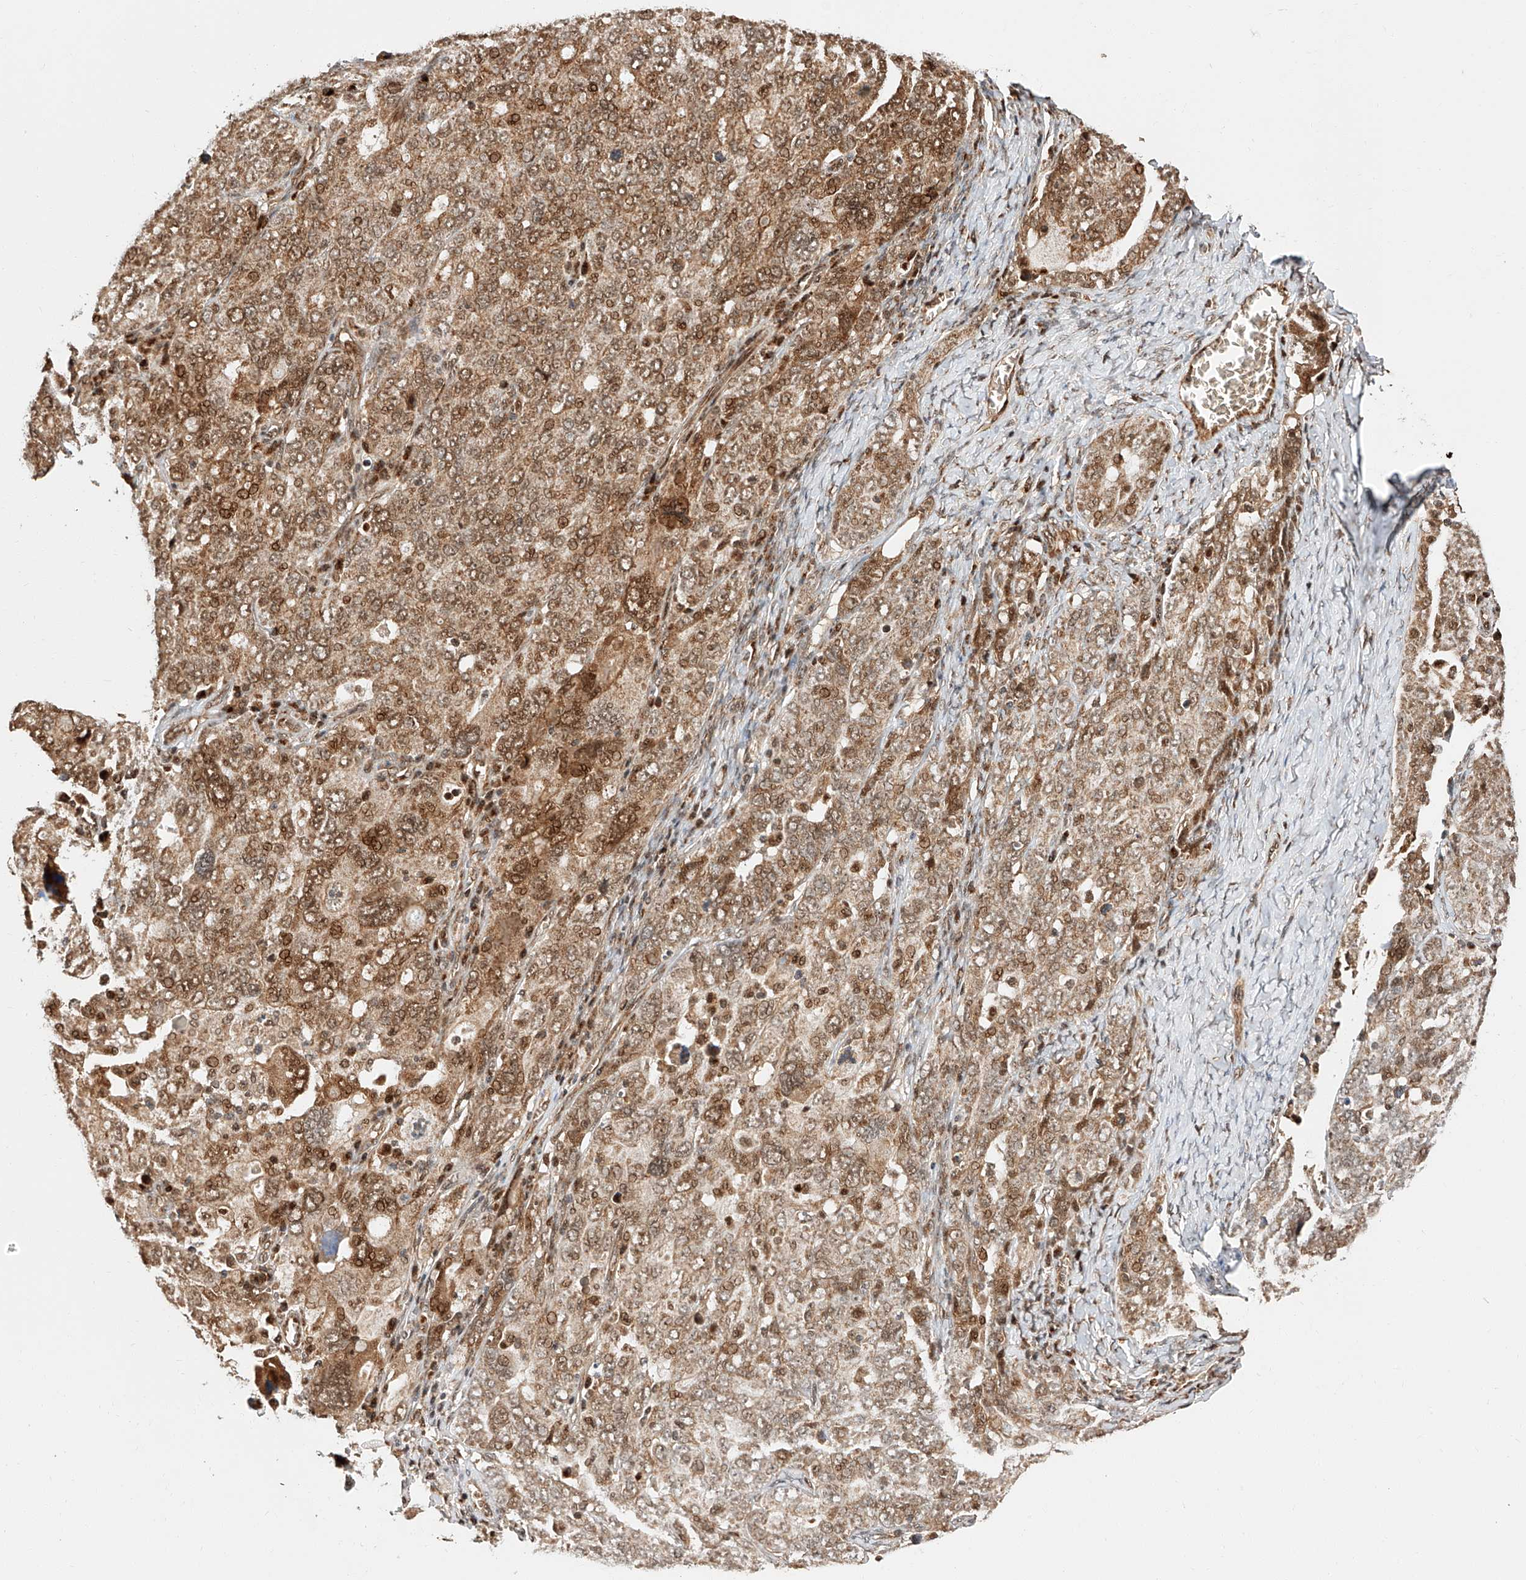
{"staining": {"intensity": "moderate", "quantity": ">75%", "location": "cytoplasmic/membranous,nuclear"}, "tissue": "ovarian cancer", "cell_type": "Tumor cells", "image_type": "cancer", "snomed": [{"axis": "morphology", "description": "Carcinoma, endometroid"}, {"axis": "topography", "description": "Ovary"}], "caption": "Protein staining by immunohistochemistry displays moderate cytoplasmic/membranous and nuclear expression in approximately >75% of tumor cells in ovarian cancer (endometroid carcinoma). The staining was performed using DAB (3,3'-diaminobenzidine) to visualize the protein expression in brown, while the nuclei were stained in blue with hematoxylin (Magnification: 20x).", "gene": "THTPA", "patient": {"sex": "female", "age": 62}}